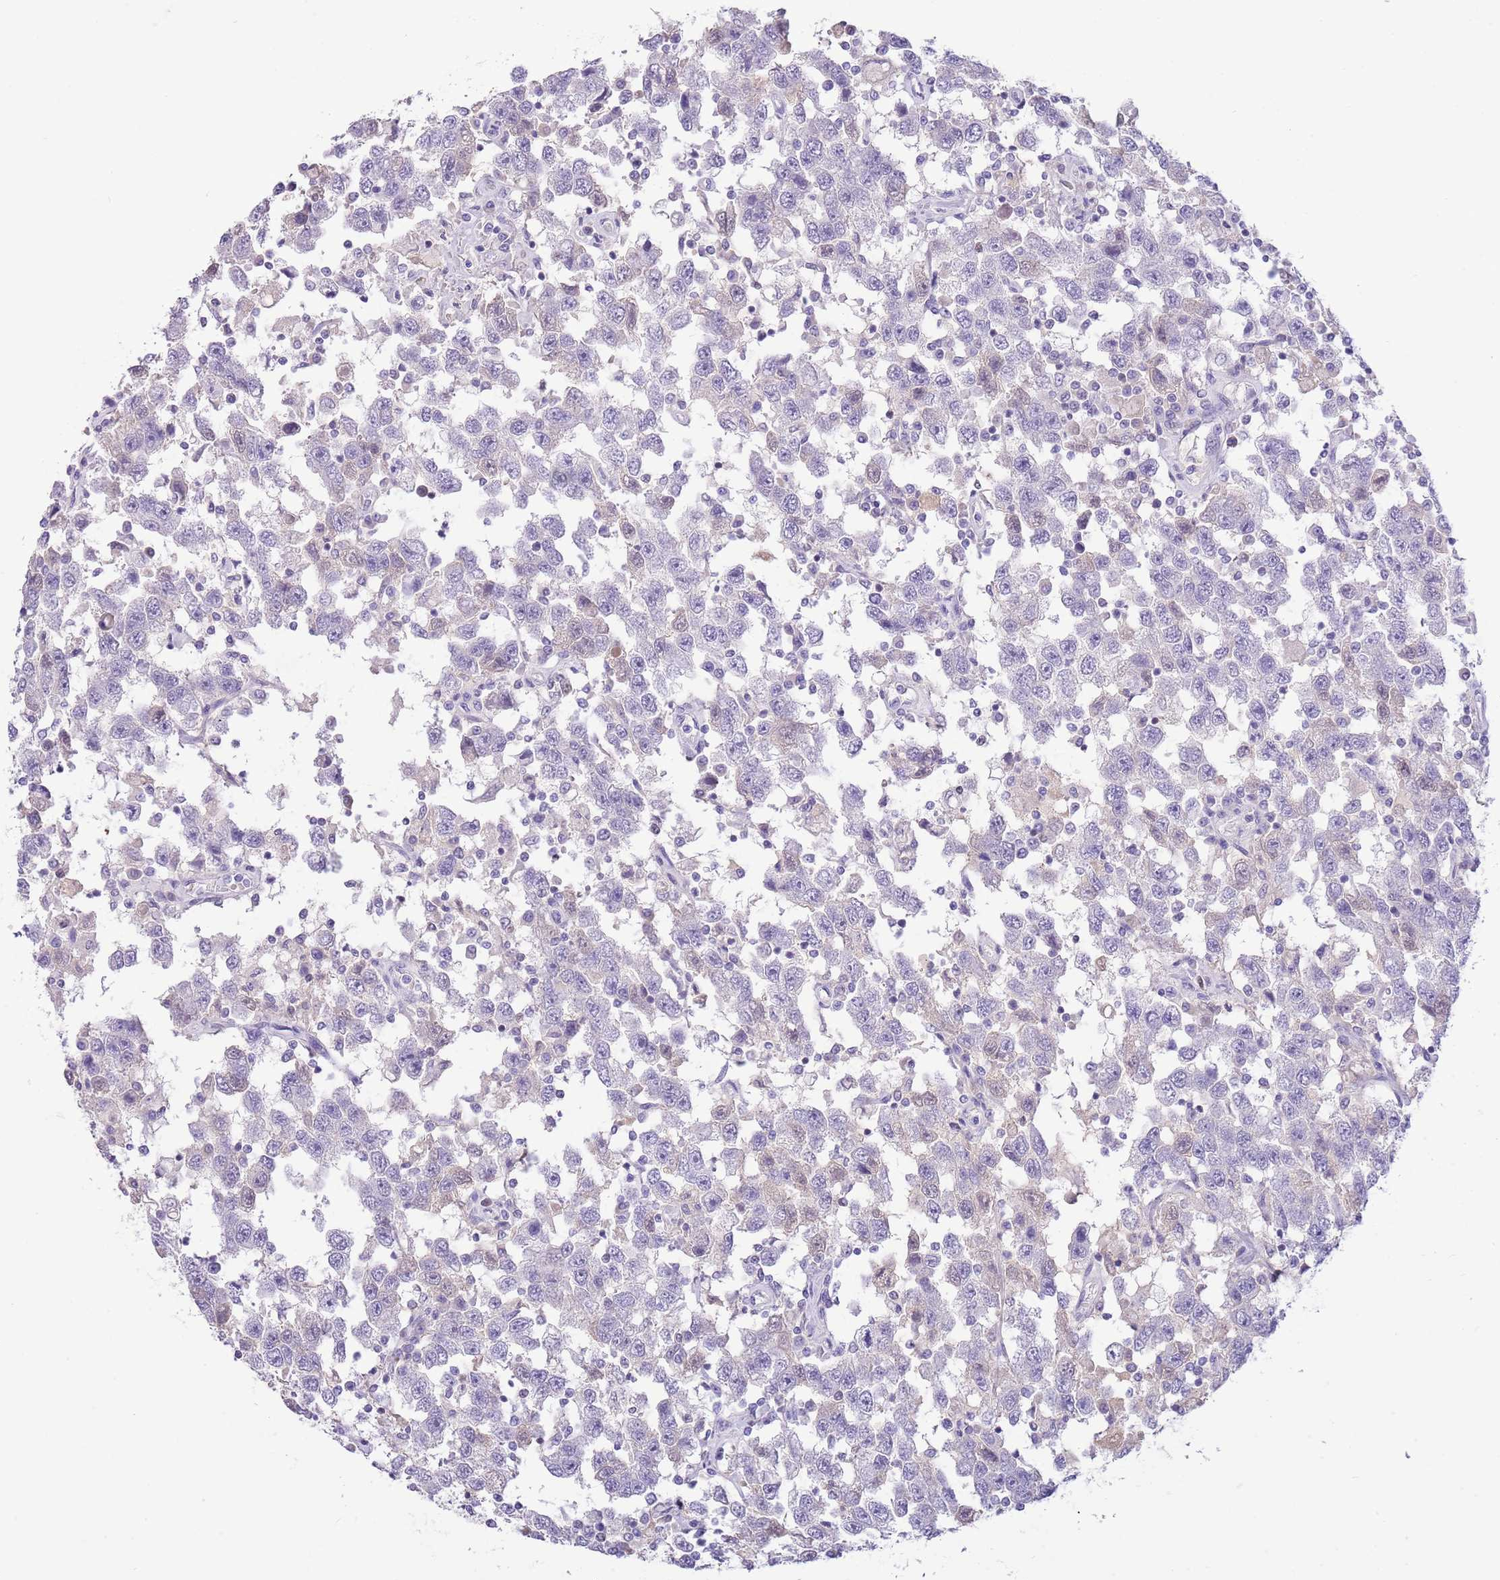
{"staining": {"intensity": "negative", "quantity": "none", "location": "none"}, "tissue": "testis cancer", "cell_type": "Tumor cells", "image_type": "cancer", "snomed": [{"axis": "morphology", "description": "Seminoma, NOS"}, {"axis": "topography", "description": "Testis"}], "caption": "Immunohistochemical staining of human seminoma (testis) shows no significant positivity in tumor cells. (Brightfield microscopy of DAB immunohistochemistry (IHC) at high magnification).", "gene": "TOX2", "patient": {"sex": "male", "age": 41}}